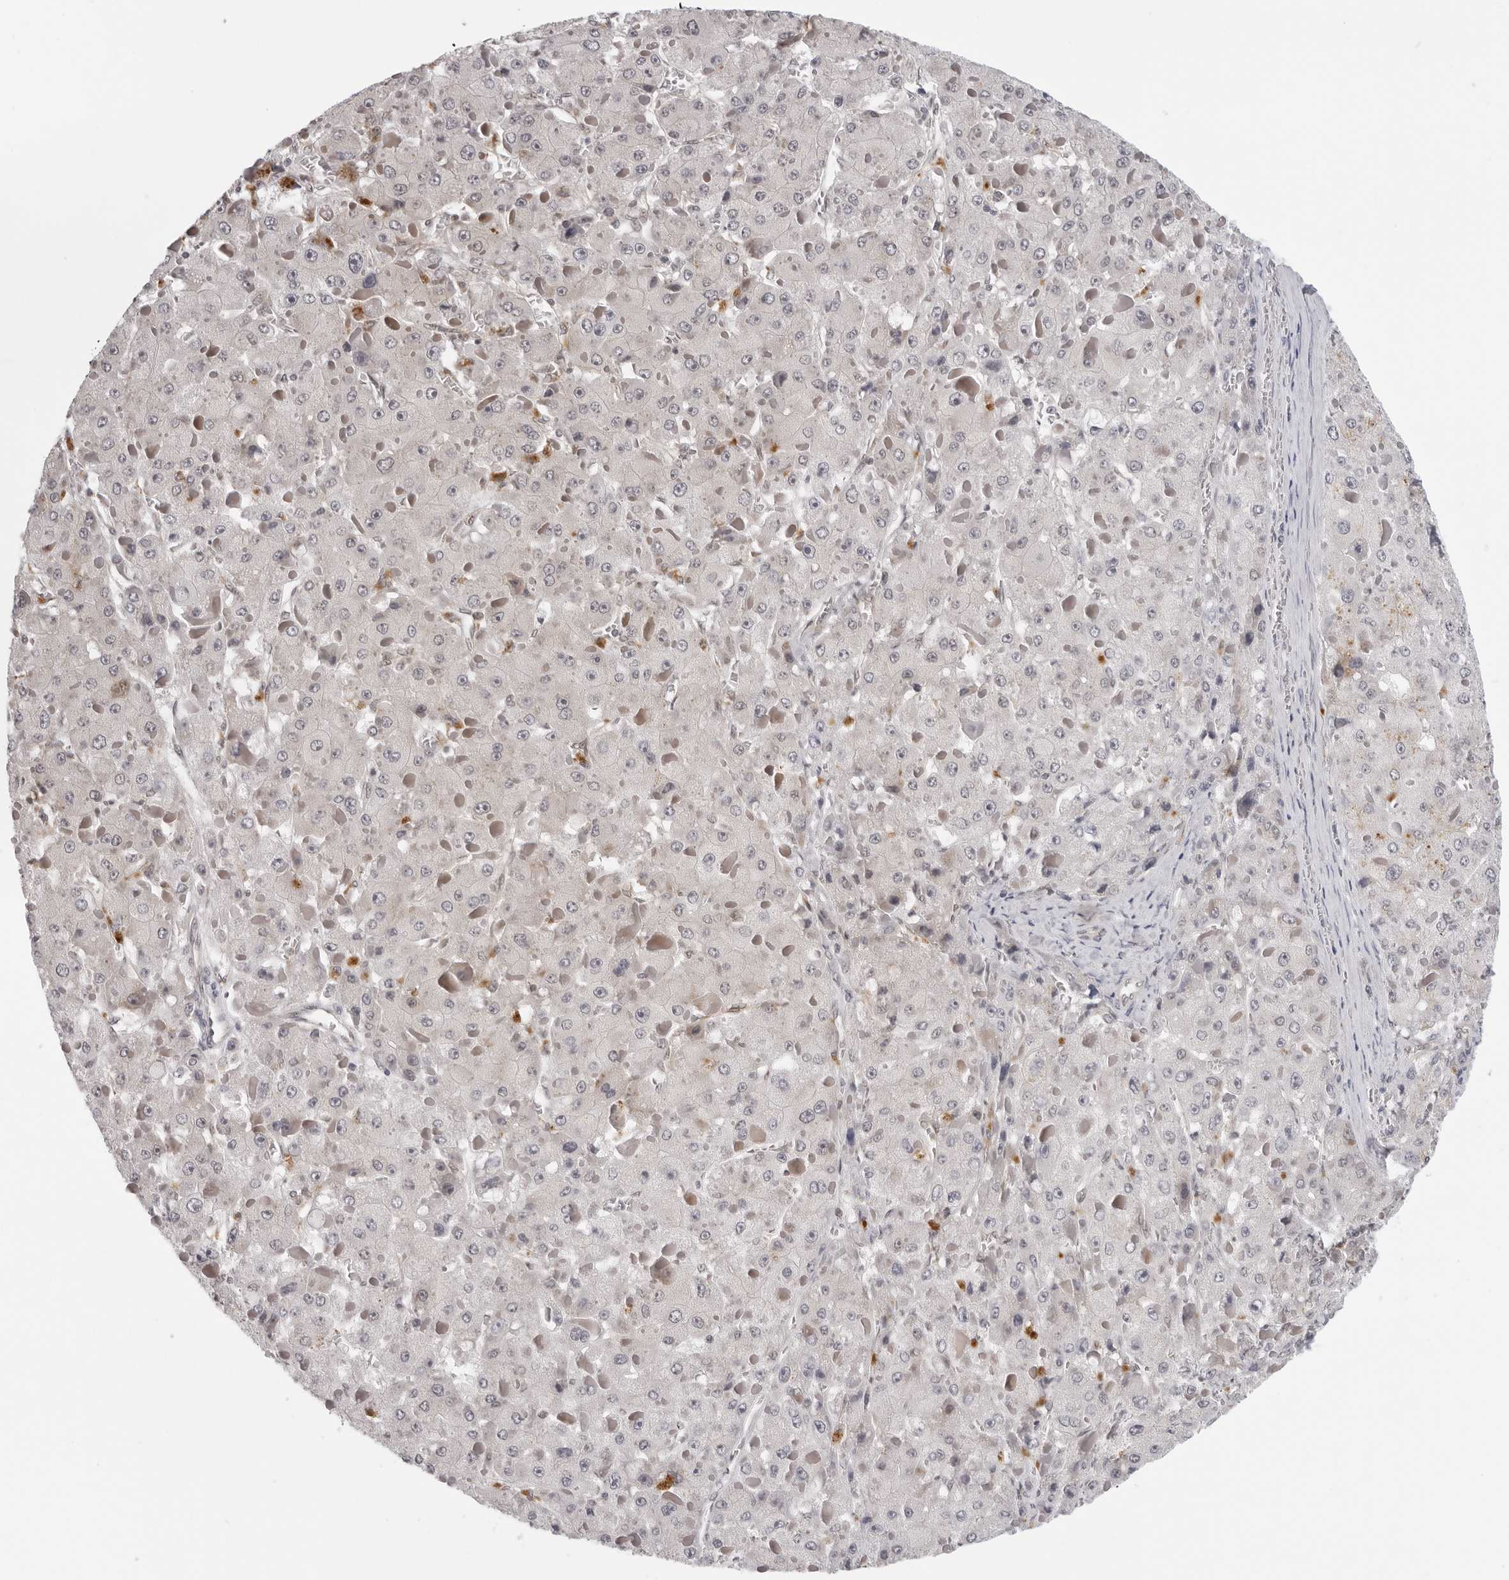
{"staining": {"intensity": "negative", "quantity": "none", "location": "none"}, "tissue": "liver cancer", "cell_type": "Tumor cells", "image_type": "cancer", "snomed": [{"axis": "morphology", "description": "Carcinoma, Hepatocellular, NOS"}, {"axis": "topography", "description": "Liver"}], "caption": "This is an immunohistochemistry micrograph of liver hepatocellular carcinoma. There is no positivity in tumor cells.", "gene": "CASP7", "patient": {"sex": "female", "age": 73}}